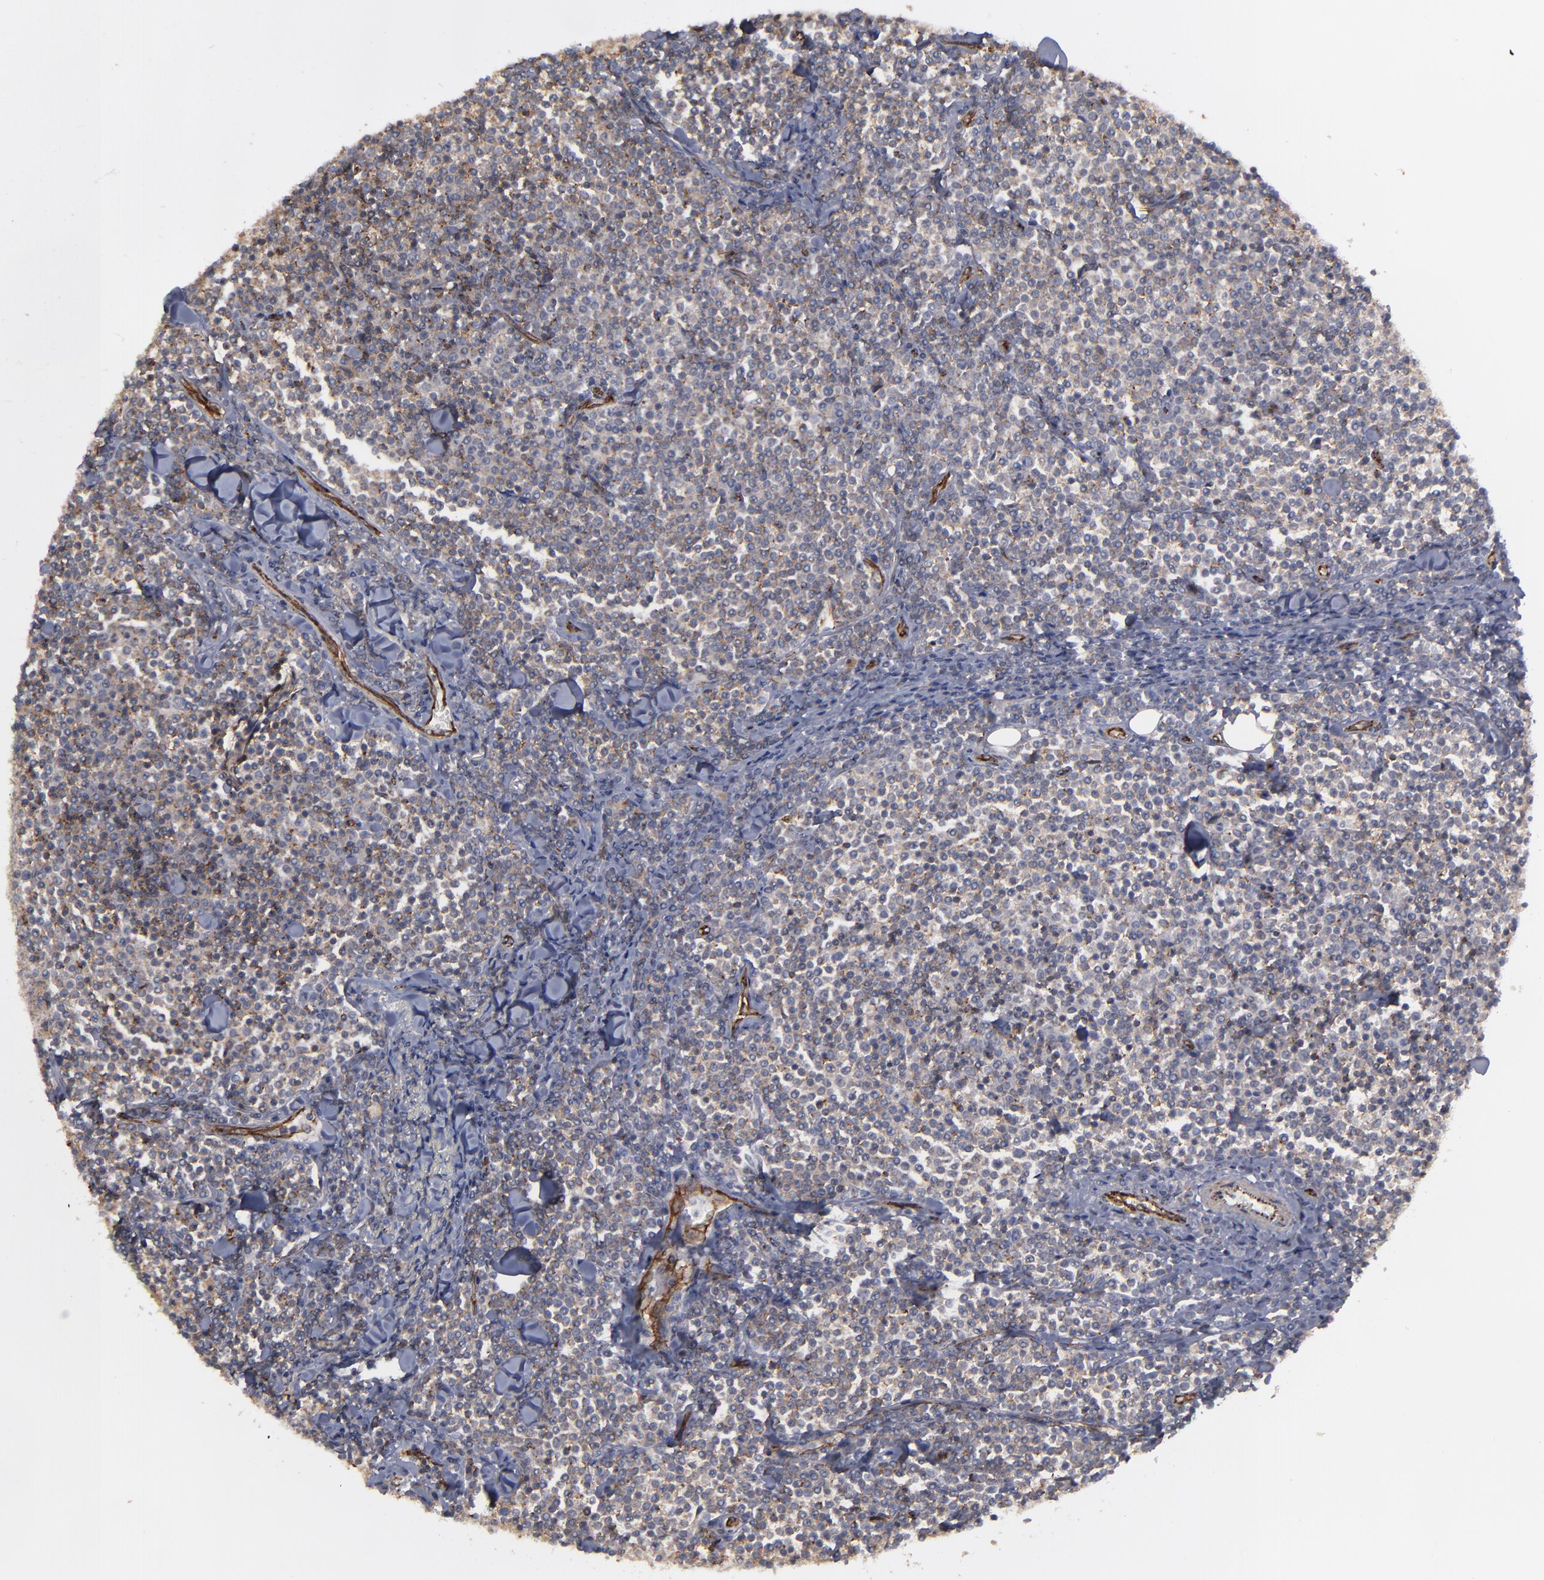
{"staining": {"intensity": "weak", "quantity": "25%-75%", "location": "cytoplasmic/membranous"}, "tissue": "lymphoma", "cell_type": "Tumor cells", "image_type": "cancer", "snomed": [{"axis": "morphology", "description": "Malignant lymphoma, non-Hodgkin's type, Low grade"}, {"axis": "topography", "description": "Soft tissue"}], "caption": "This photomicrograph displays immunohistochemistry (IHC) staining of malignant lymphoma, non-Hodgkin's type (low-grade), with low weak cytoplasmic/membranous positivity in approximately 25%-75% of tumor cells.", "gene": "TJP1", "patient": {"sex": "male", "age": 92}}